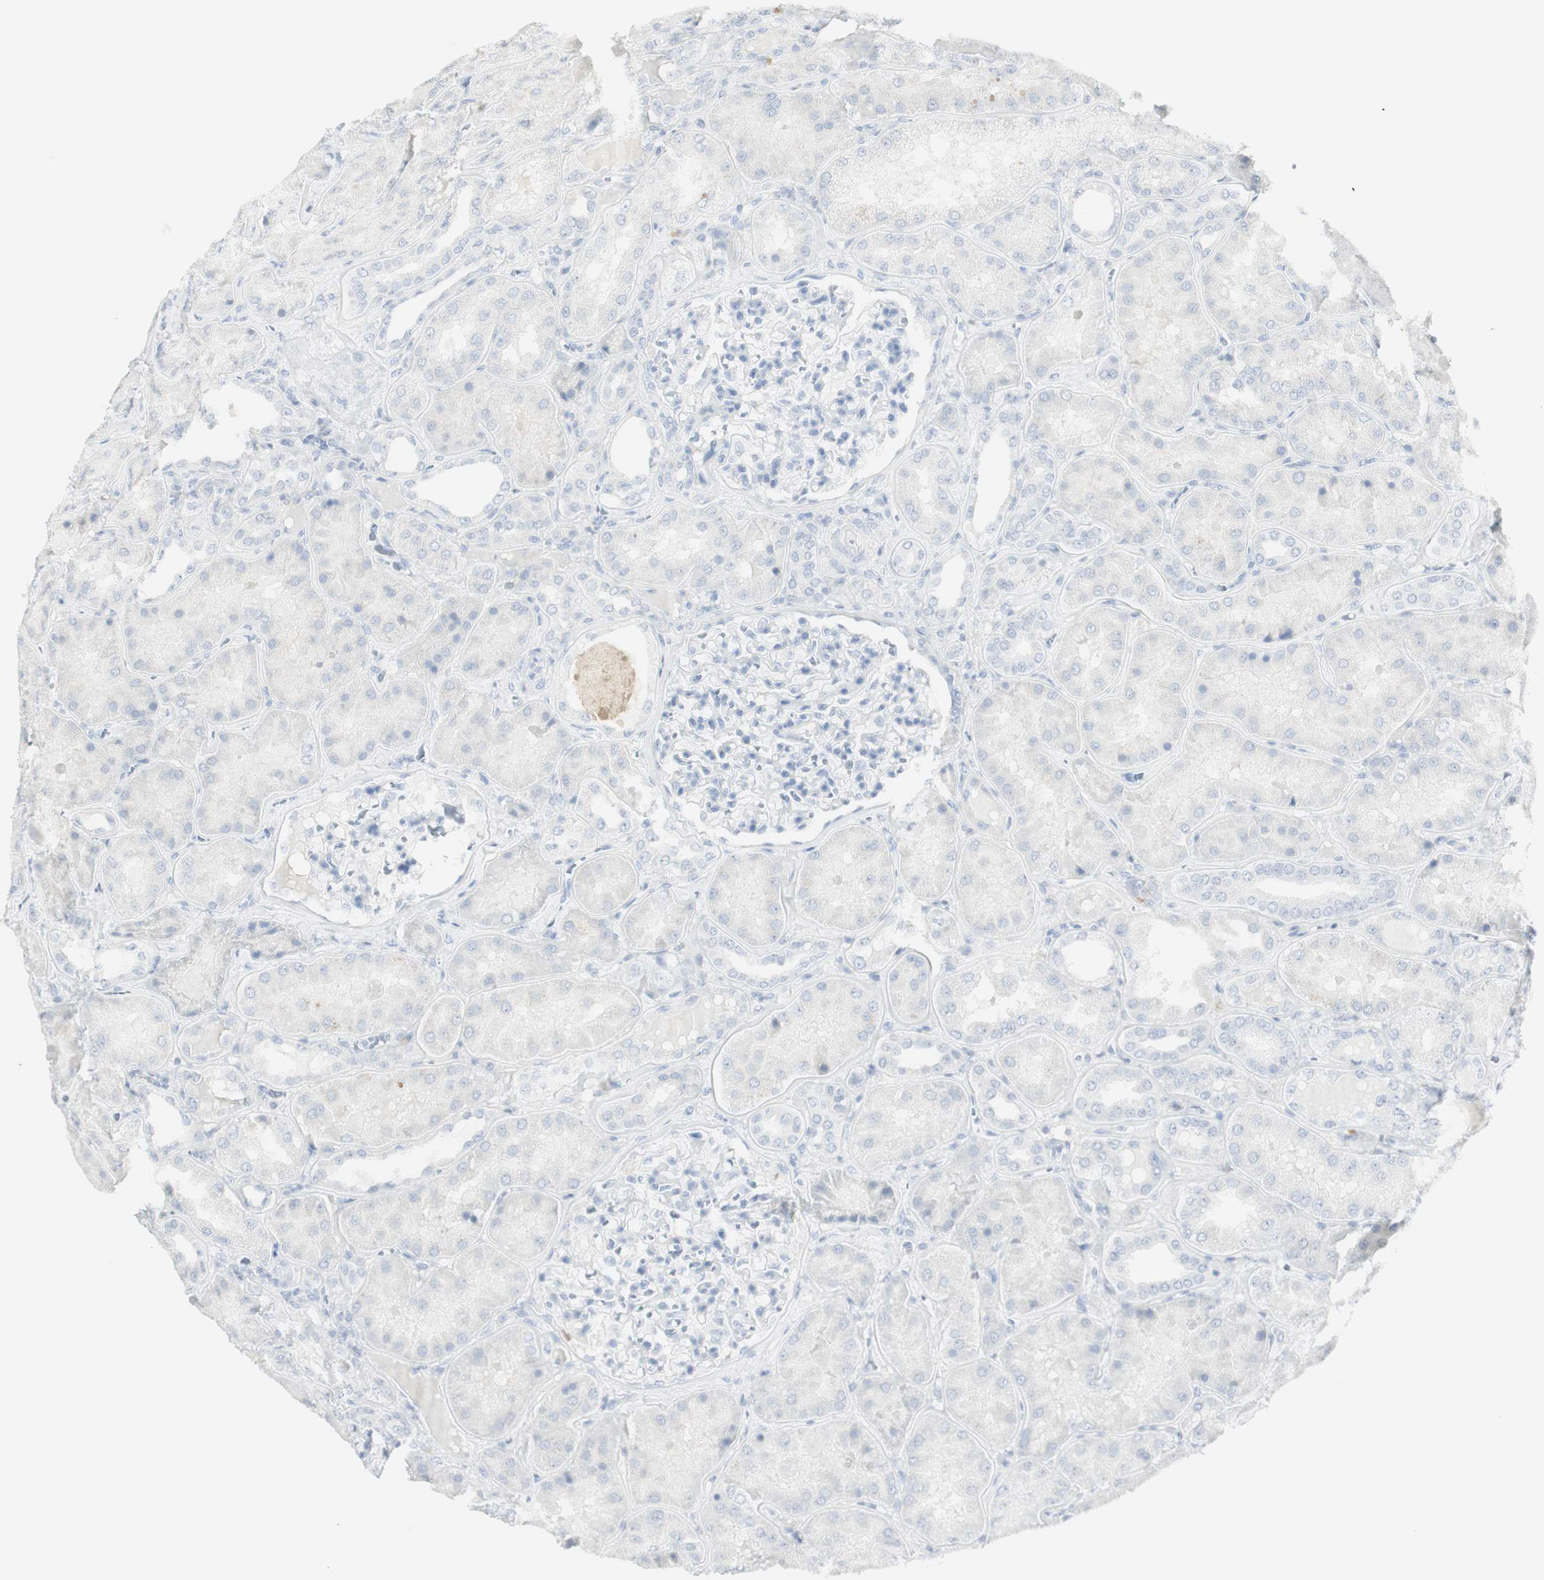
{"staining": {"intensity": "negative", "quantity": "none", "location": "none"}, "tissue": "kidney", "cell_type": "Cells in glomeruli", "image_type": "normal", "snomed": [{"axis": "morphology", "description": "Normal tissue, NOS"}, {"axis": "topography", "description": "Kidney"}], "caption": "A high-resolution photomicrograph shows immunohistochemistry staining of benign kidney, which displays no significant positivity in cells in glomeruli.", "gene": "MDK", "patient": {"sex": "female", "age": 56}}